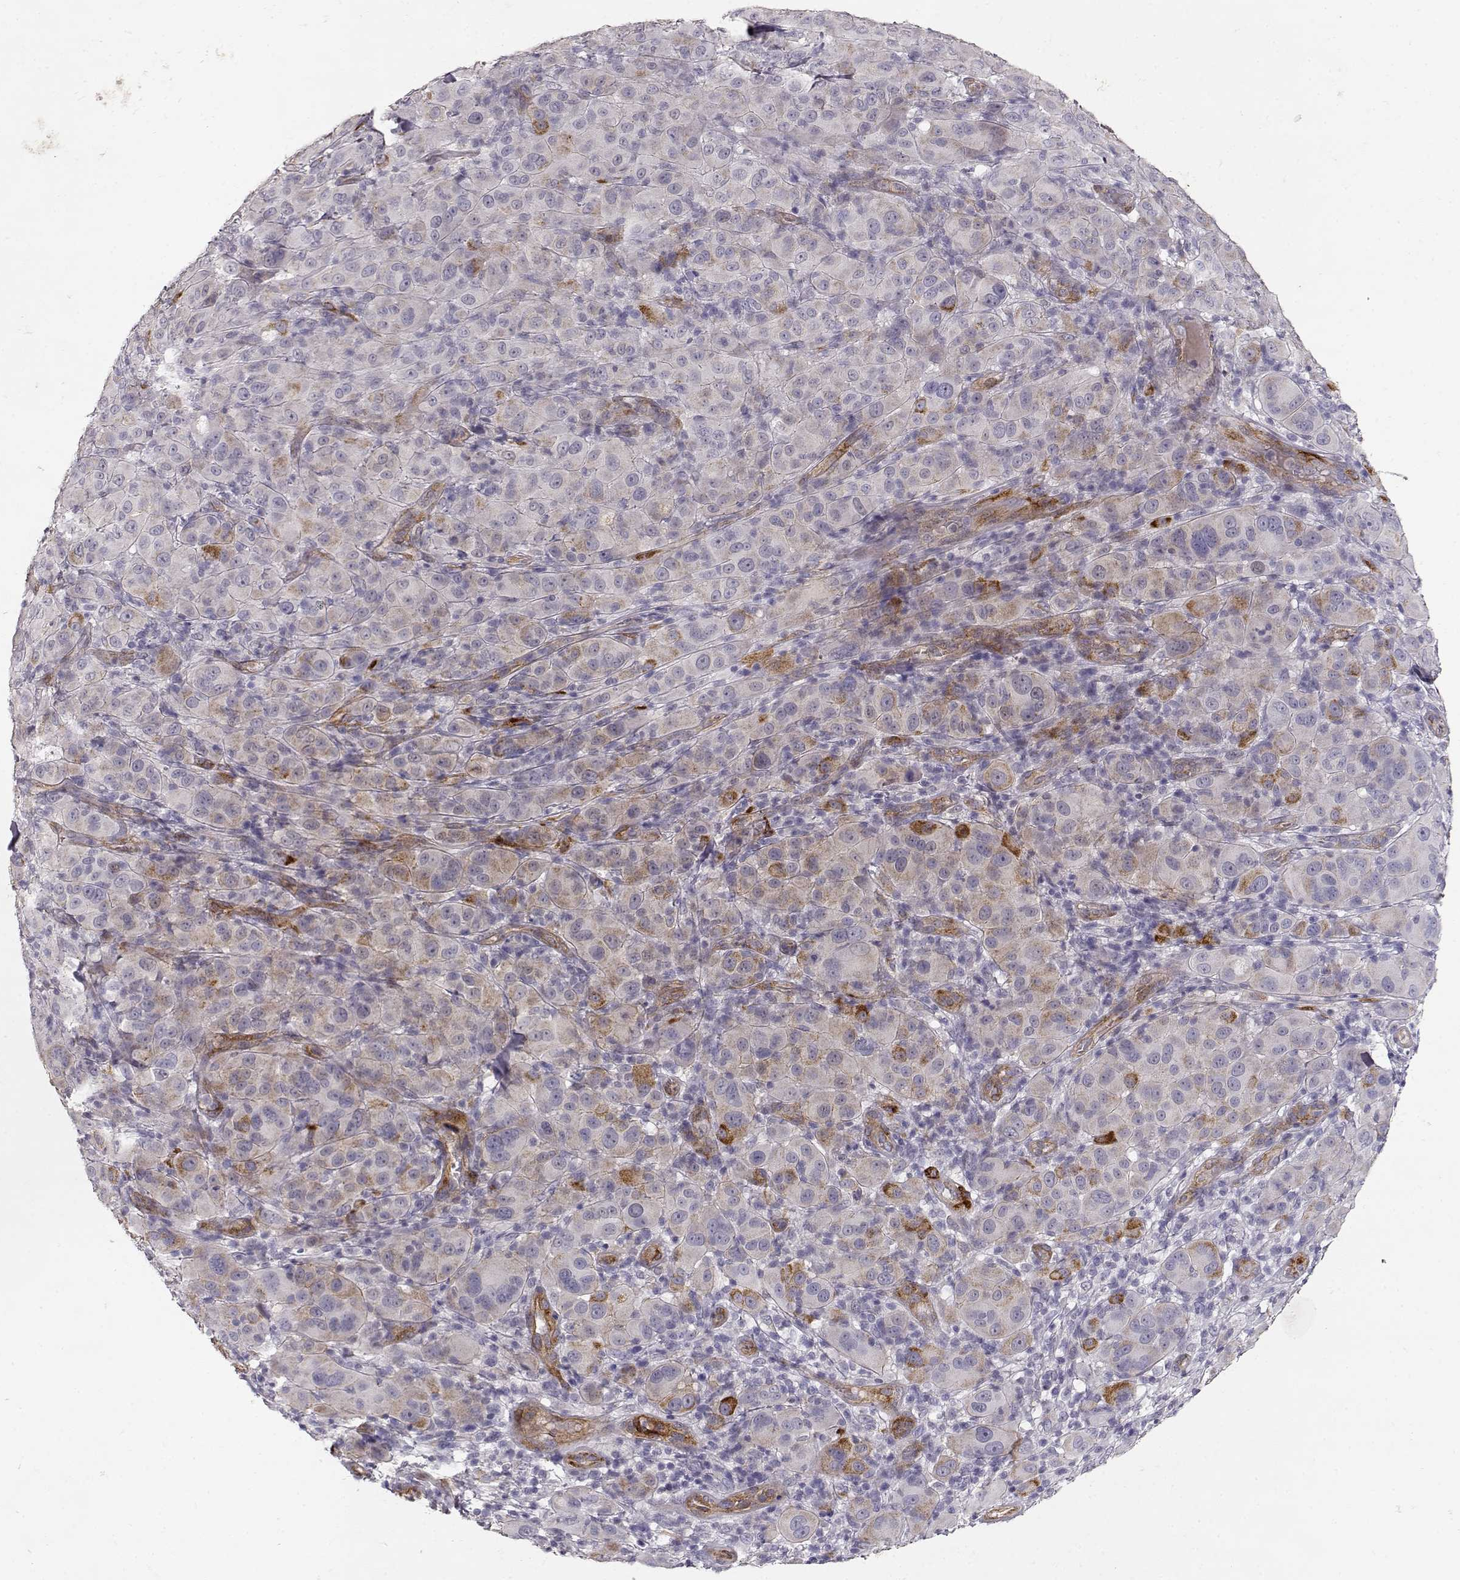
{"staining": {"intensity": "weak", "quantity": "<25%", "location": "cytoplasmic/membranous"}, "tissue": "melanoma", "cell_type": "Tumor cells", "image_type": "cancer", "snomed": [{"axis": "morphology", "description": "Malignant melanoma, NOS"}, {"axis": "topography", "description": "Skin"}], "caption": "A photomicrograph of human melanoma is negative for staining in tumor cells.", "gene": "LAMC1", "patient": {"sex": "female", "age": 87}}